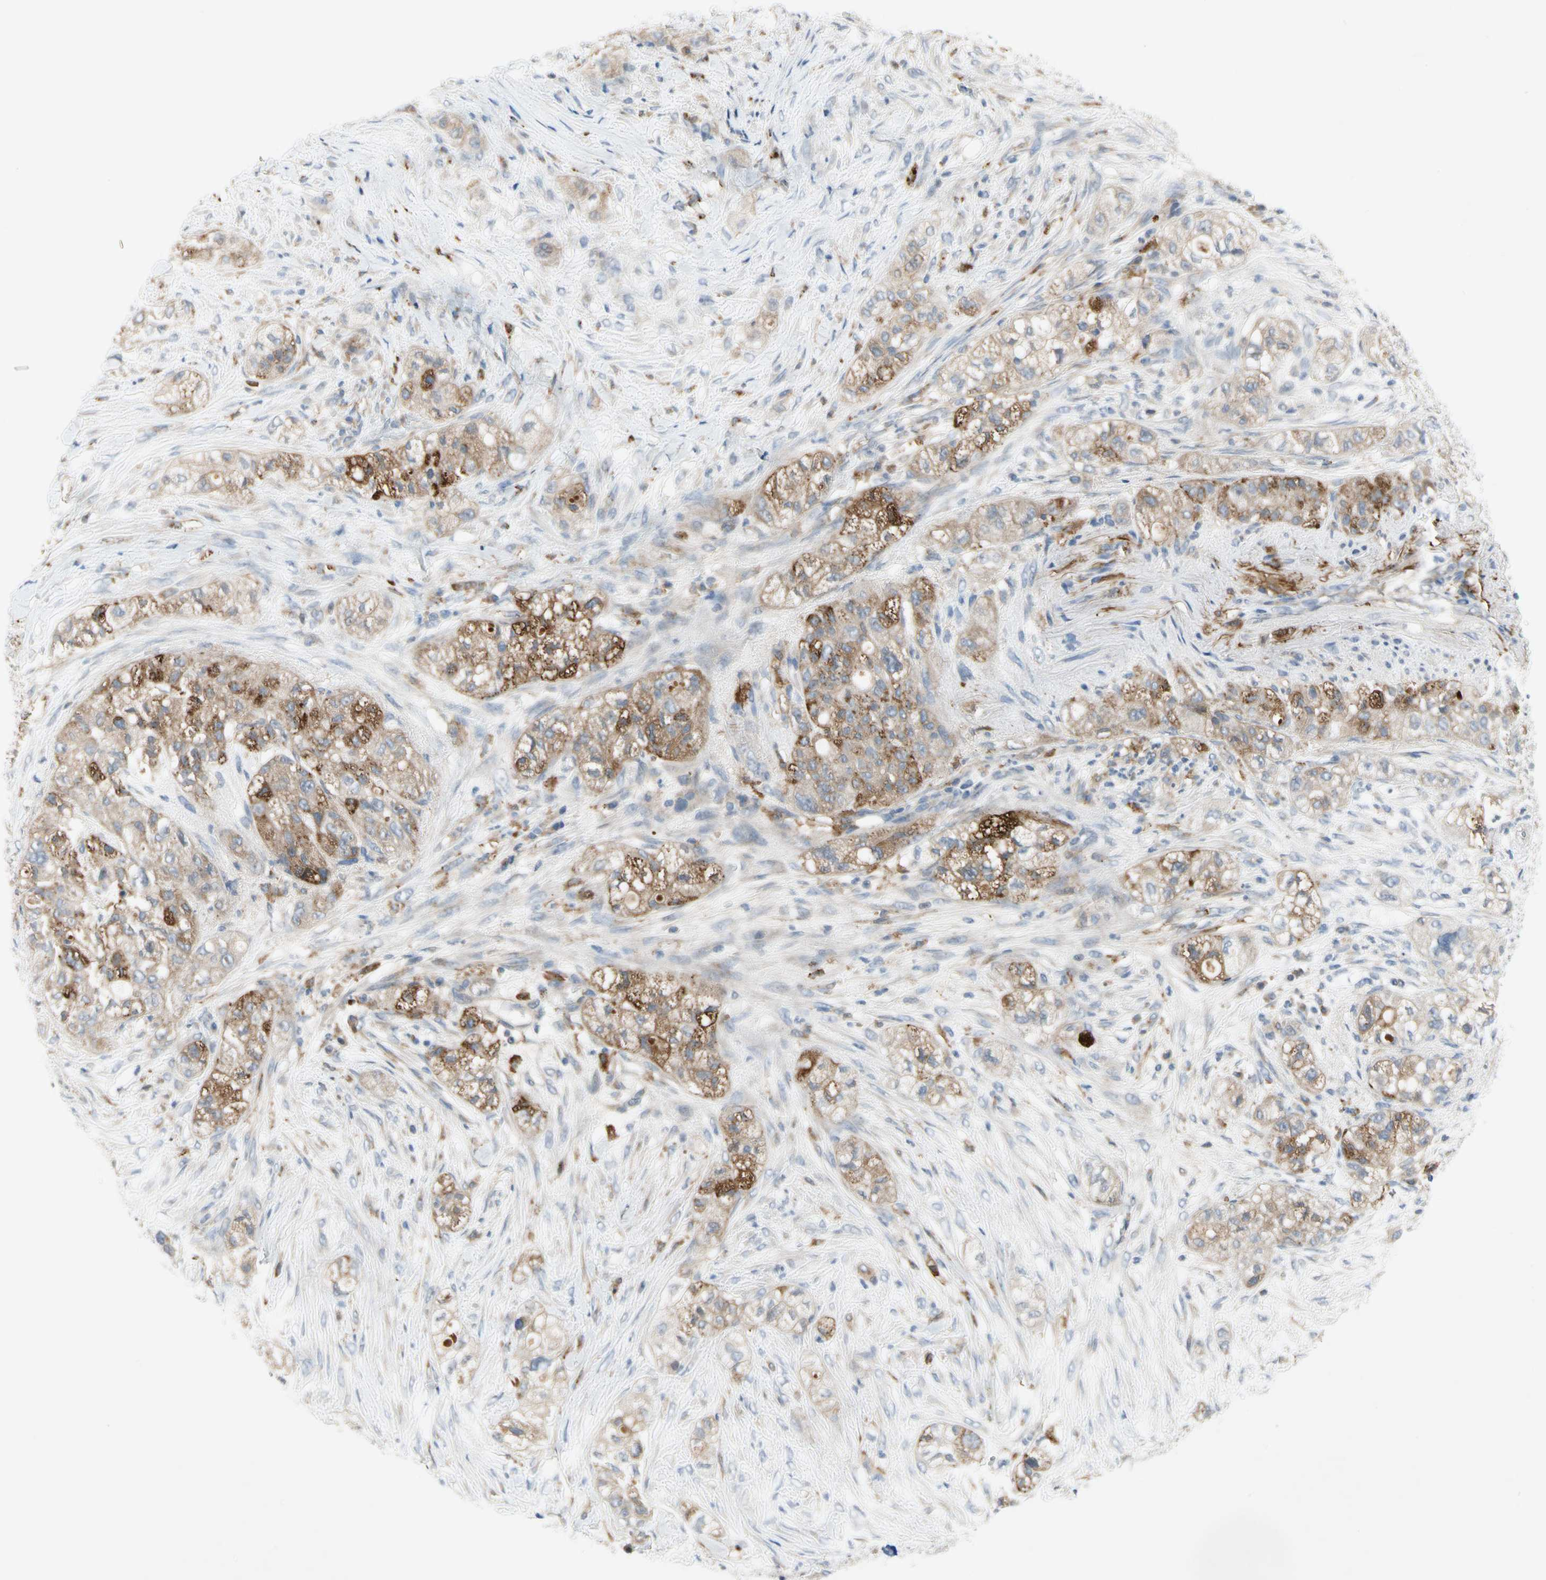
{"staining": {"intensity": "moderate", "quantity": ">75%", "location": "cytoplasmic/membranous"}, "tissue": "pancreatic cancer", "cell_type": "Tumor cells", "image_type": "cancer", "snomed": [{"axis": "morphology", "description": "Adenocarcinoma, NOS"}, {"axis": "topography", "description": "Pancreas"}], "caption": "Immunohistochemical staining of human adenocarcinoma (pancreatic) reveals medium levels of moderate cytoplasmic/membranous protein staining in about >75% of tumor cells.", "gene": "GAS6", "patient": {"sex": "female", "age": 78}}